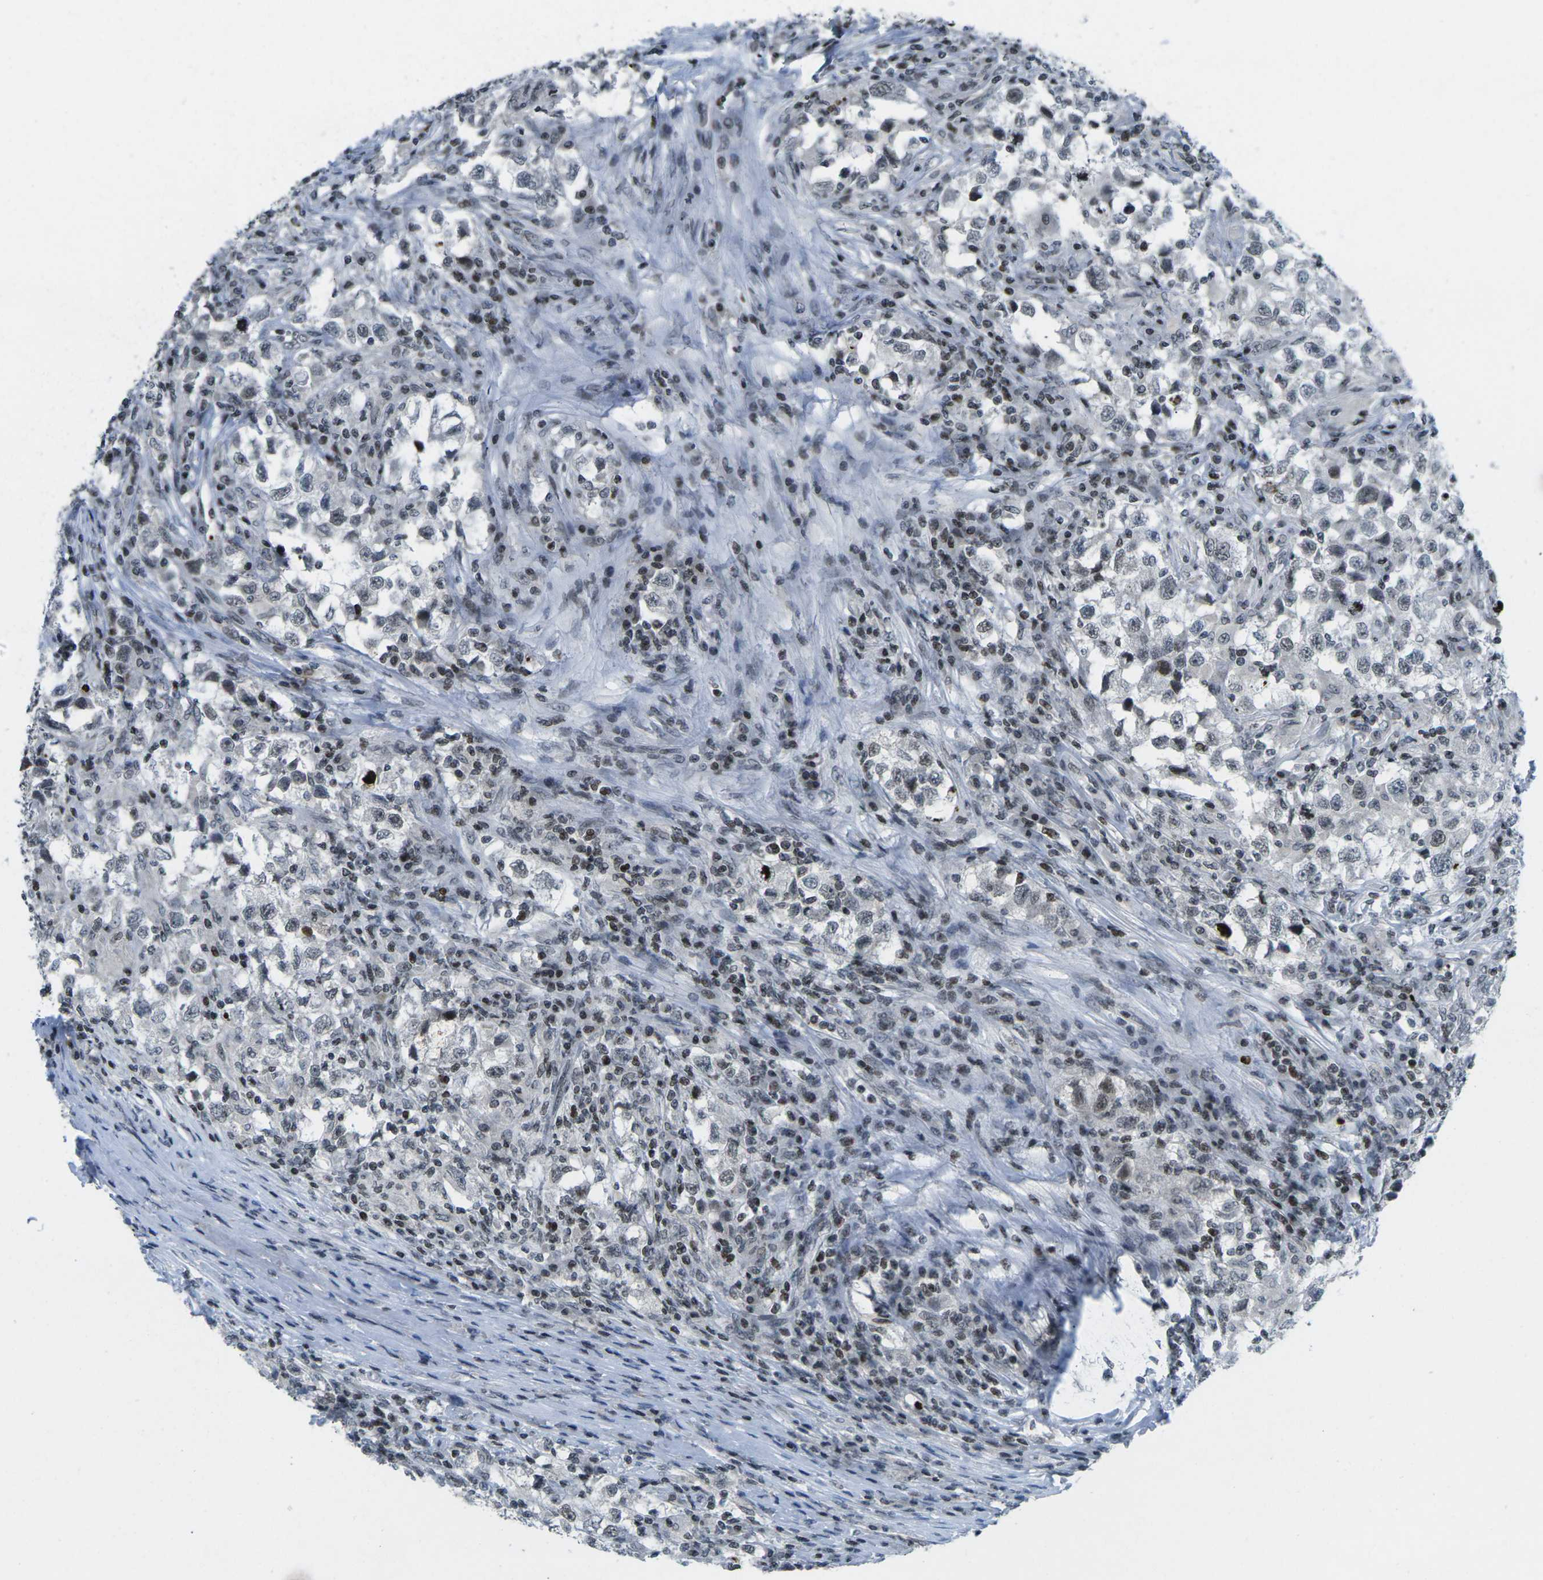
{"staining": {"intensity": "weak", "quantity": "<25%", "location": "nuclear"}, "tissue": "testis cancer", "cell_type": "Tumor cells", "image_type": "cancer", "snomed": [{"axis": "morphology", "description": "Carcinoma, Embryonal, NOS"}, {"axis": "topography", "description": "Testis"}], "caption": "DAB (3,3'-diaminobenzidine) immunohistochemical staining of human testis cancer exhibits no significant staining in tumor cells. The staining was performed using DAB to visualize the protein expression in brown, while the nuclei were stained in blue with hematoxylin (Magnification: 20x).", "gene": "EME1", "patient": {"sex": "male", "age": 21}}